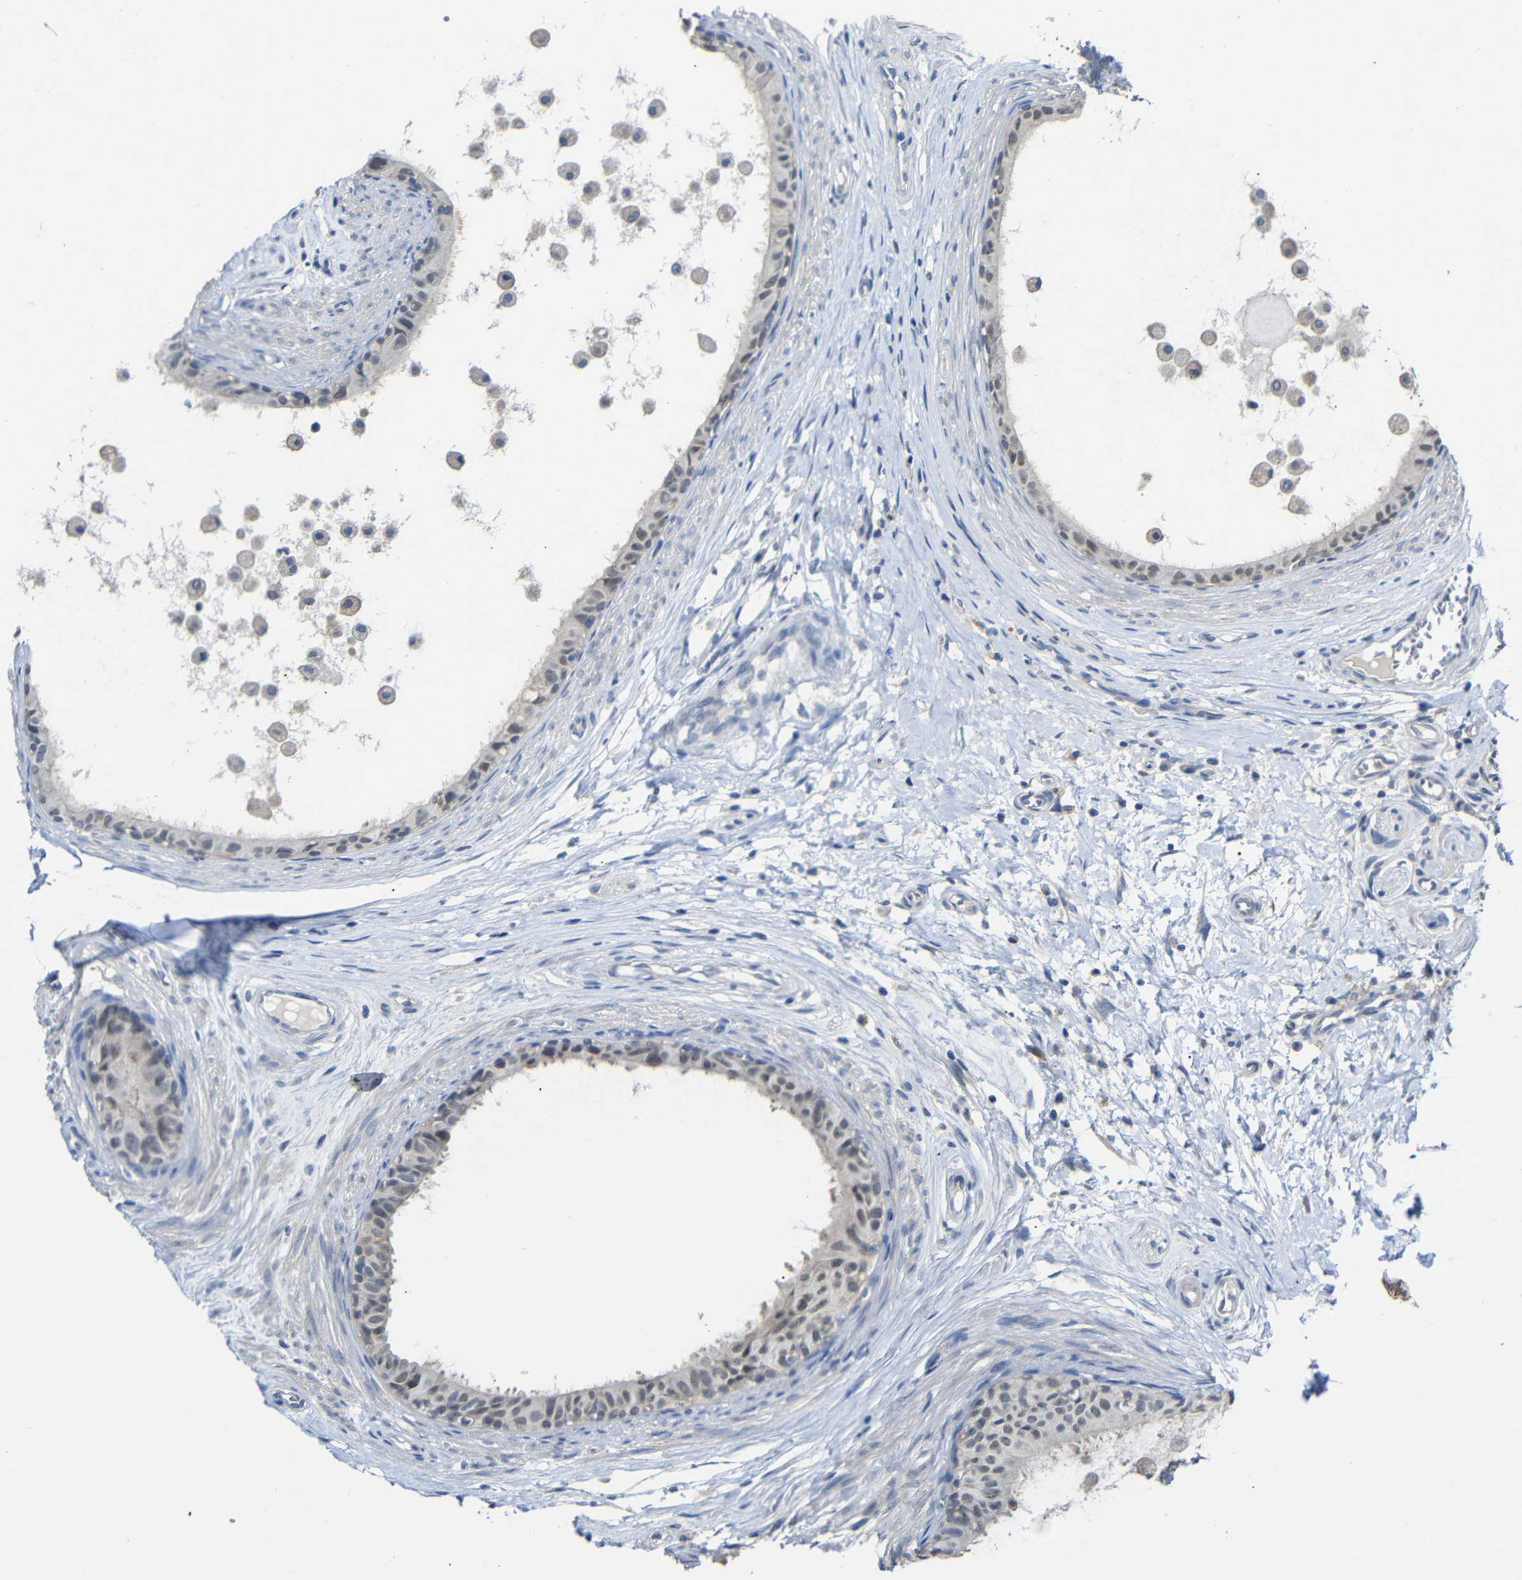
{"staining": {"intensity": "weak", "quantity": "<25%", "location": "nuclear"}, "tissue": "epididymis", "cell_type": "Glandular cells", "image_type": "normal", "snomed": [{"axis": "morphology", "description": "Normal tissue, NOS"}, {"axis": "morphology", "description": "Inflammation, NOS"}, {"axis": "topography", "description": "Epididymis"}], "caption": "DAB (3,3'-diaminobenzidine) immunohistochemical staining of unremarkable epididymis demonstrates no significant staining in glandular cells.", "gene": "HNF1A", "patient": {"sex": "male", "age": 85}}